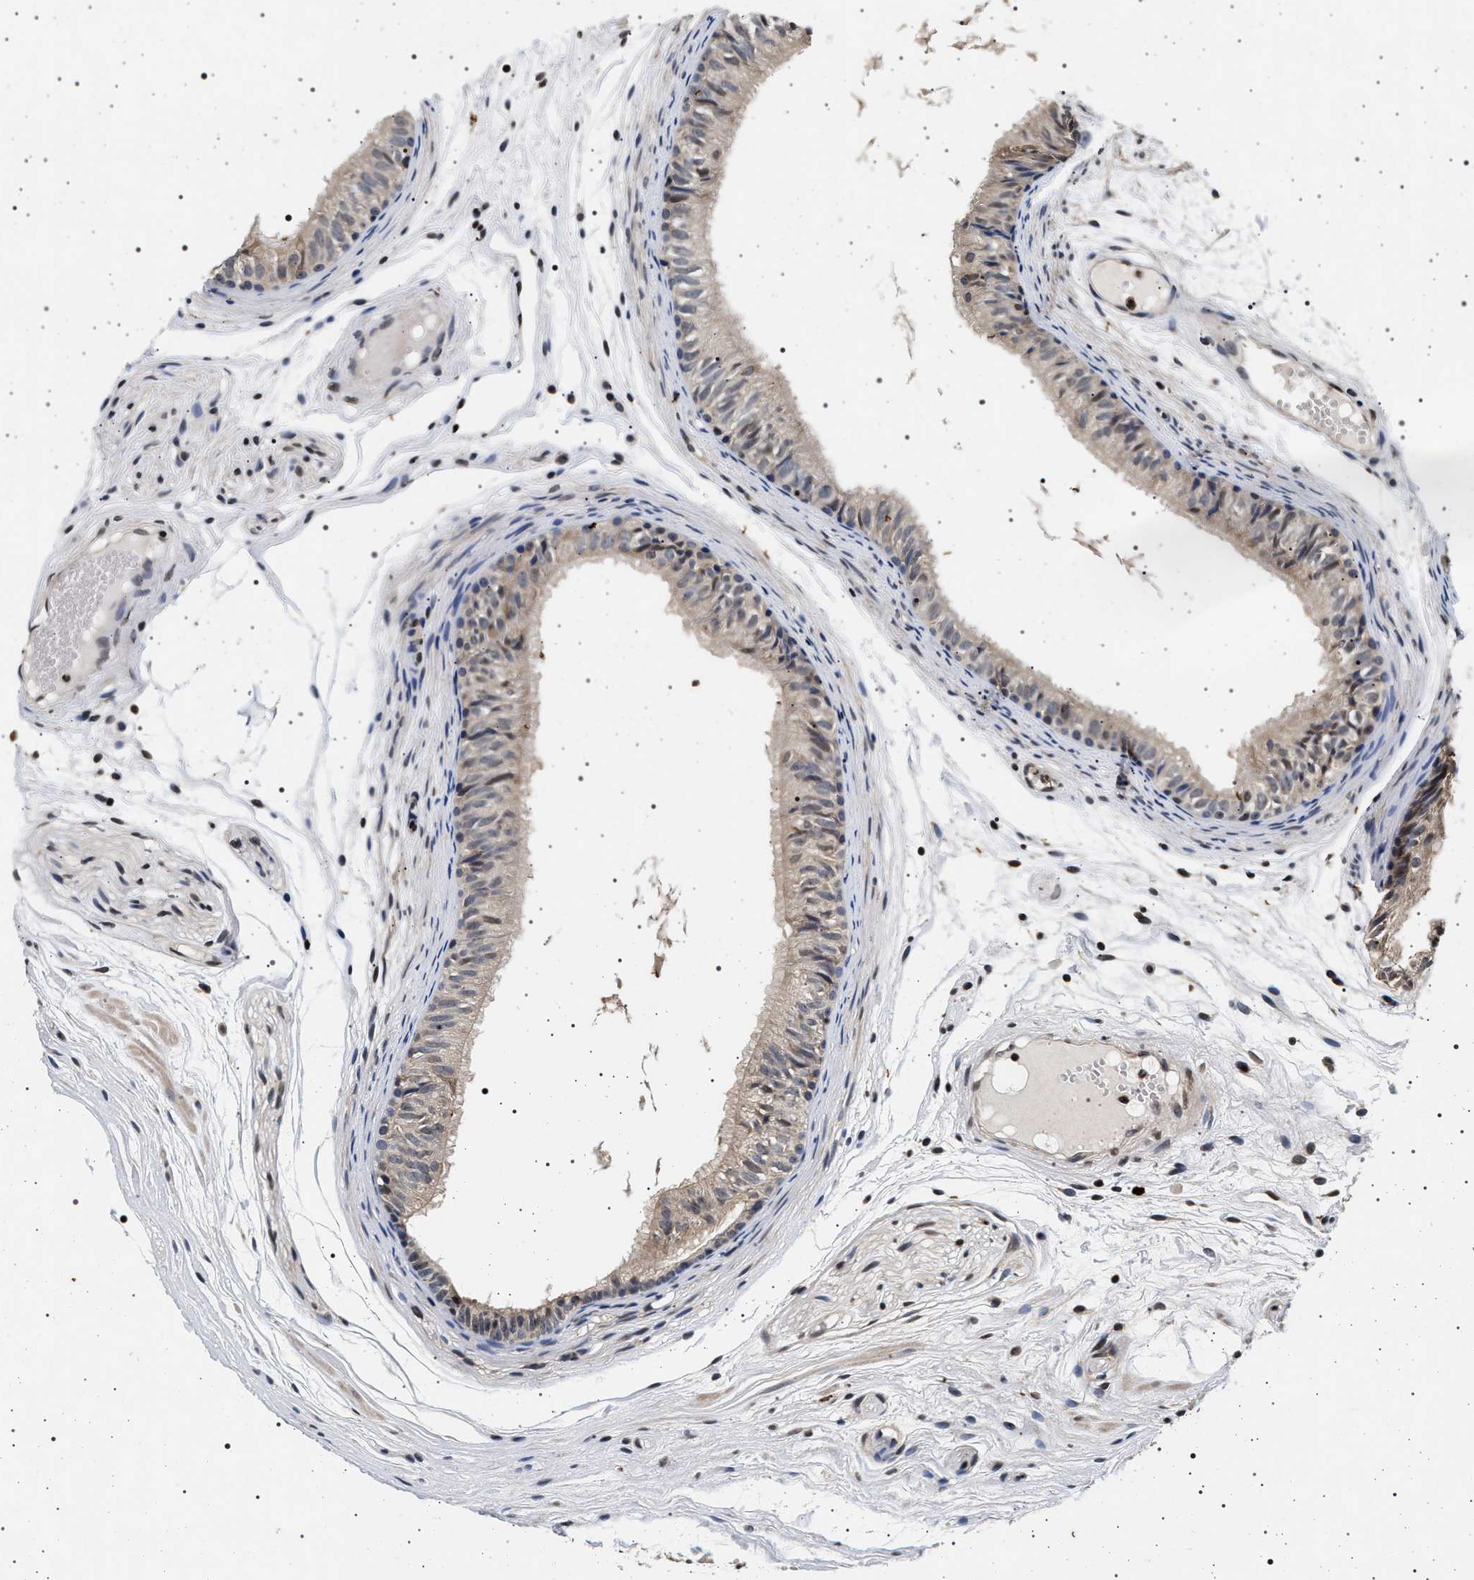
{"staining": {"intensity": "weak", "quantity": ">75%", "location": "cytoplasmic/membranous"}, "tissue": "epididymis", "cell_type": "Glandular cells", "image_type": "normal", "snomed": [{"axis": "morphology", "description": "Normal tissue, NOS"}, {"axis": "morphology", "description": "Atrophy, NOS"}, {"axis": "topography", "description": "Testis"}, {"axis": "topography", "description": "Epididymis"}], "caption": "DAB (3,3'-diaminobenzidine) immunohistochemical staining of normal human epididymis exhibits weak cytoplasmic/membranous protein expression in about >75% of glandular cells.", "gene": "CDKN1B", "patient": {"sex": "male", "age": 18}}